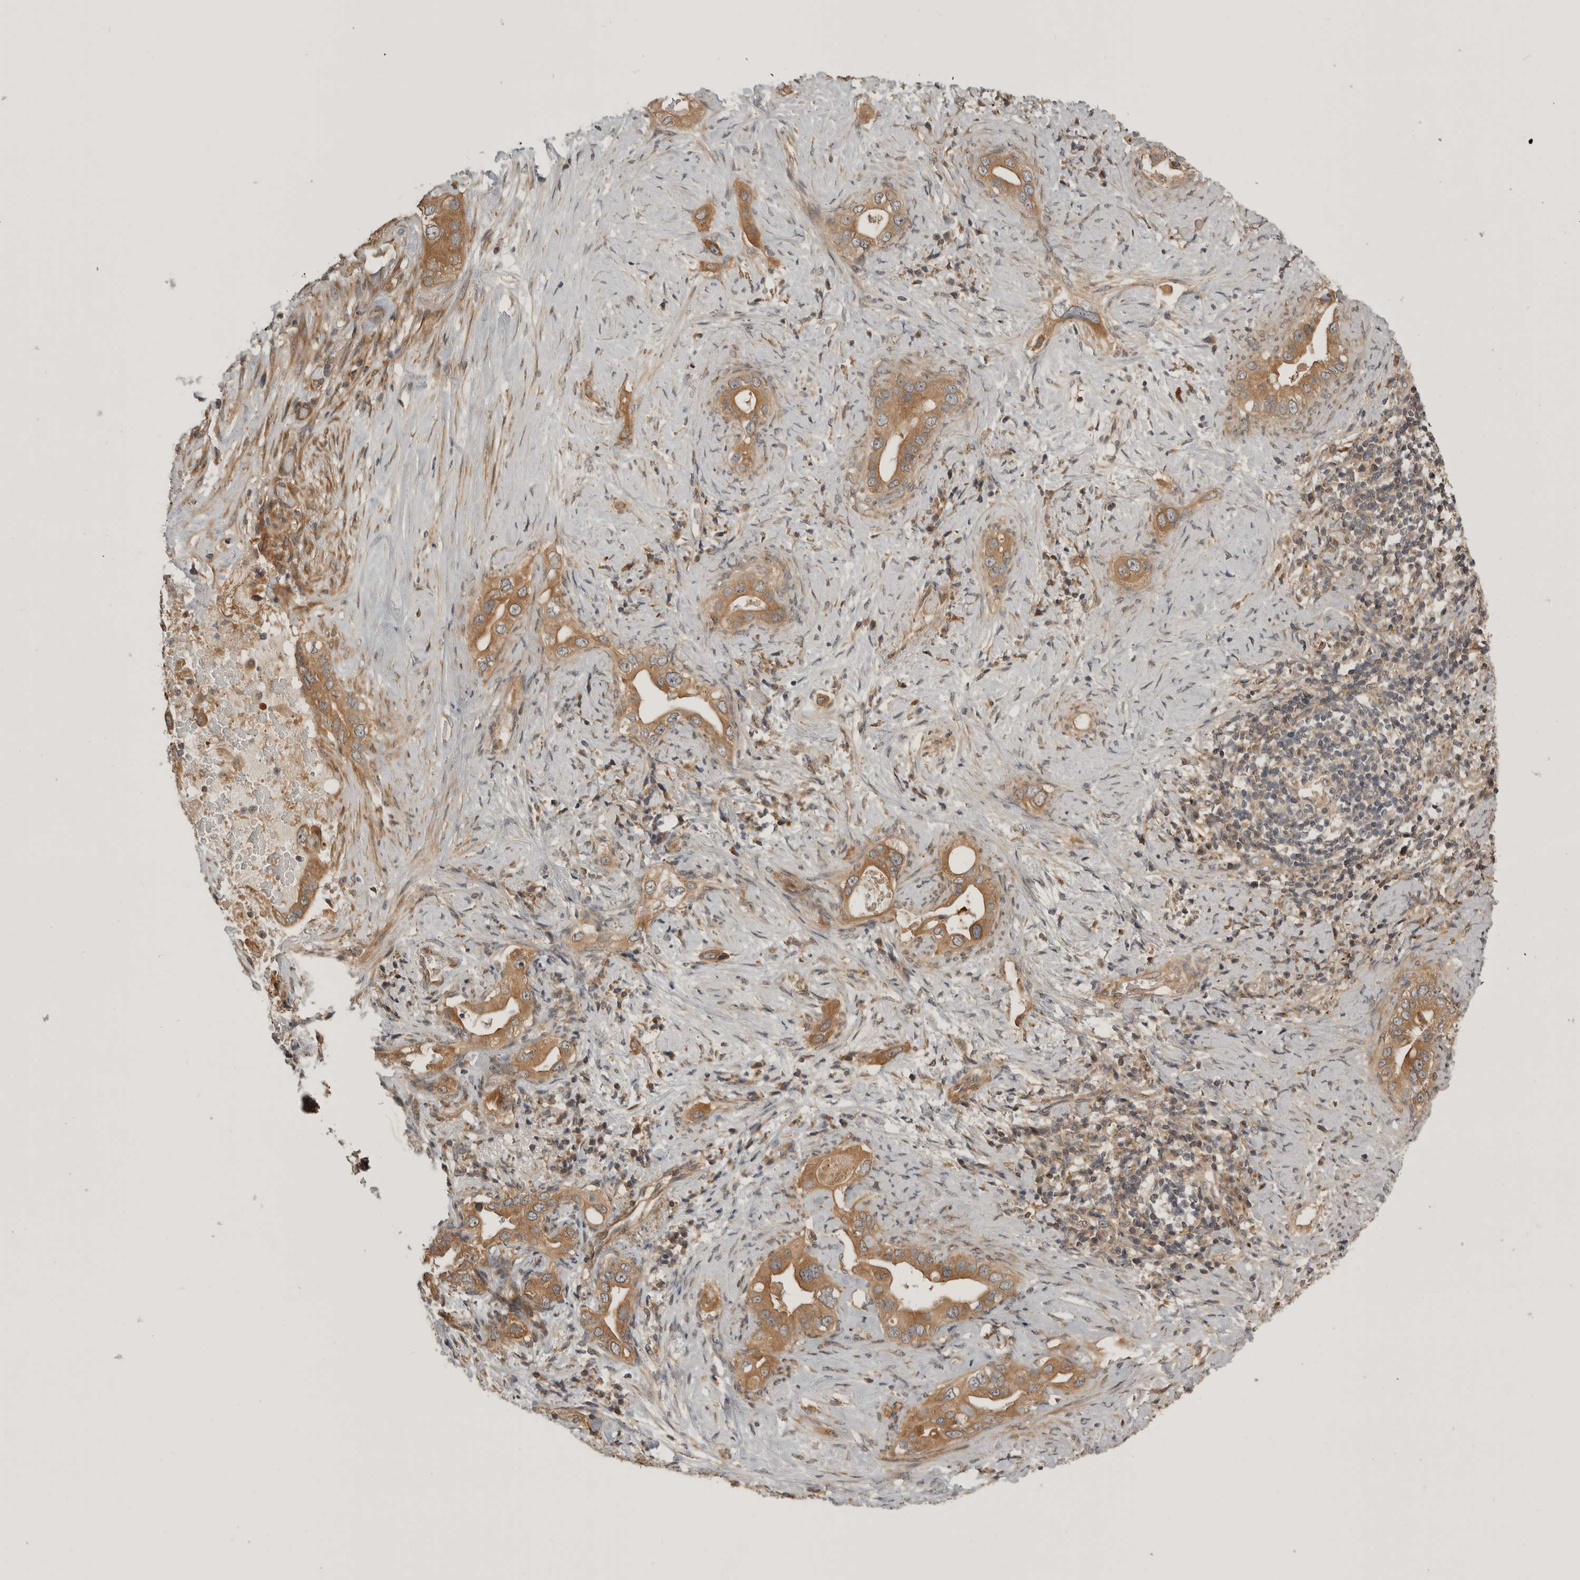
{"staining": {"intensity": "moderate", "quantity": ">75%", "location": "cytoplasmic/membranous"}, "tissue": "pancreatic cancer", "cell_type": "Tumor cells", "image_type": "cancer", "snomed": [{"axis": "morphology", "description": "Inflammation, NOS"}, {"axis": "morphology", "description": "Adenocarcinoma, NOS"}, {"axis": "topography", "description": "Pancreas"}], "caption": "A brown stain shows moderate cytoplasmic/membranous staining of a protein in pancreatic cancer tumor cells.", "gene": "CUEDC1", "patient": {"sex": "female", "age": 56}}